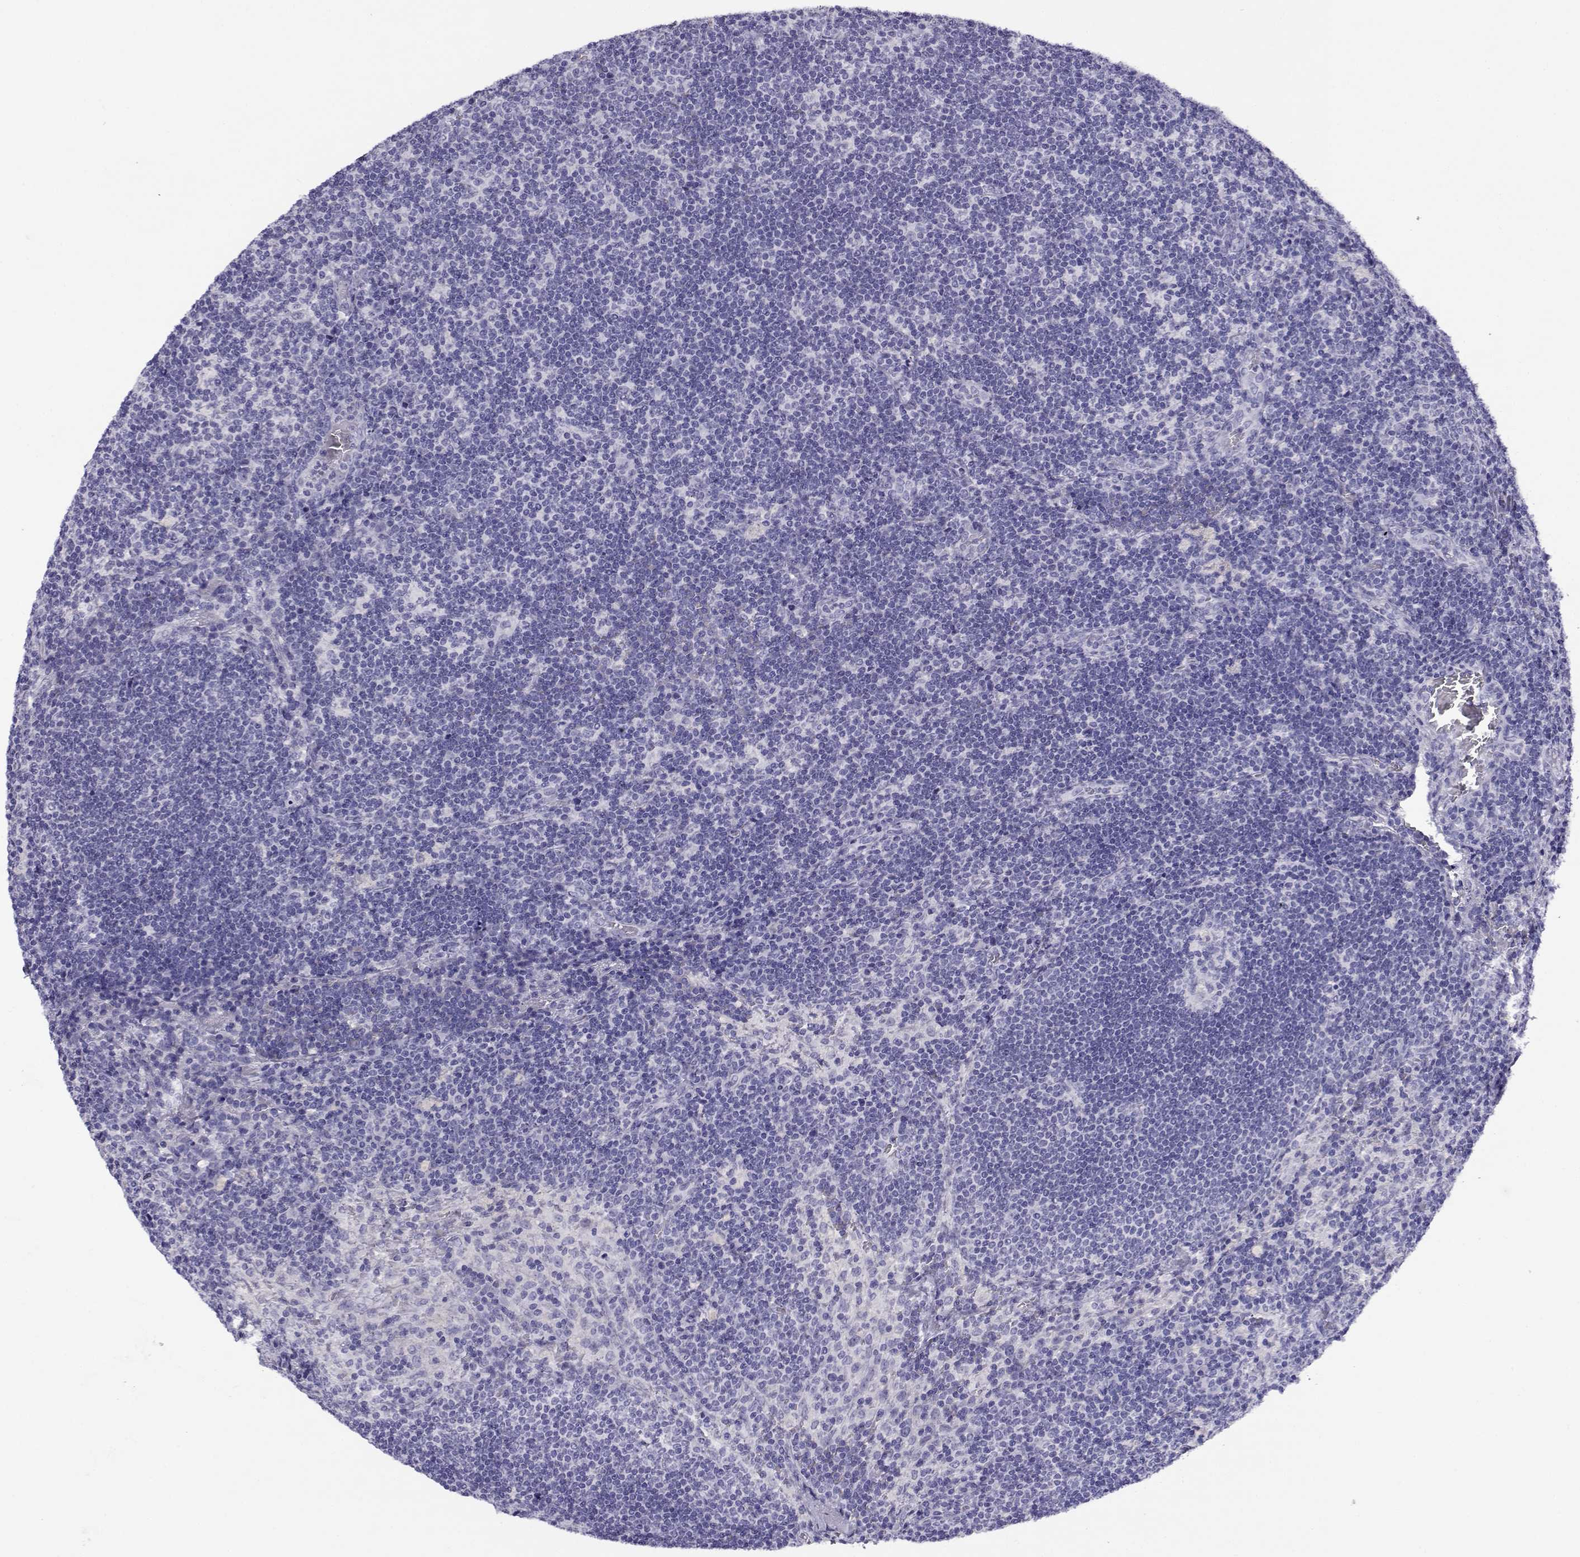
{"staining": {"intensity": "negative", "quantity": "none", "location": "none"}, "tissue": "lymph node", "cell_type": "Germinal center cells", "image_type": "normal", "snomed": [{"axis": "morphology", "description": "Normal tissue, NOS"}, {"axis": "topography", "description": "Lymph node"}], "caption": "Immunohistochemistry (IHC) image of unremarkable lymph node: human lymph node stained with DAB exhibits no significant protein positivity in germinal center cells. Brightfield microscopy of immunohistochemistry (IHC) stained with DAB (3,3'-diaminobenzidine) (brown) and hematoxylin (blue), captured at high magnification.", "gene": "RHOXF2B", "patient": {"sex": "male", "age": 63}}